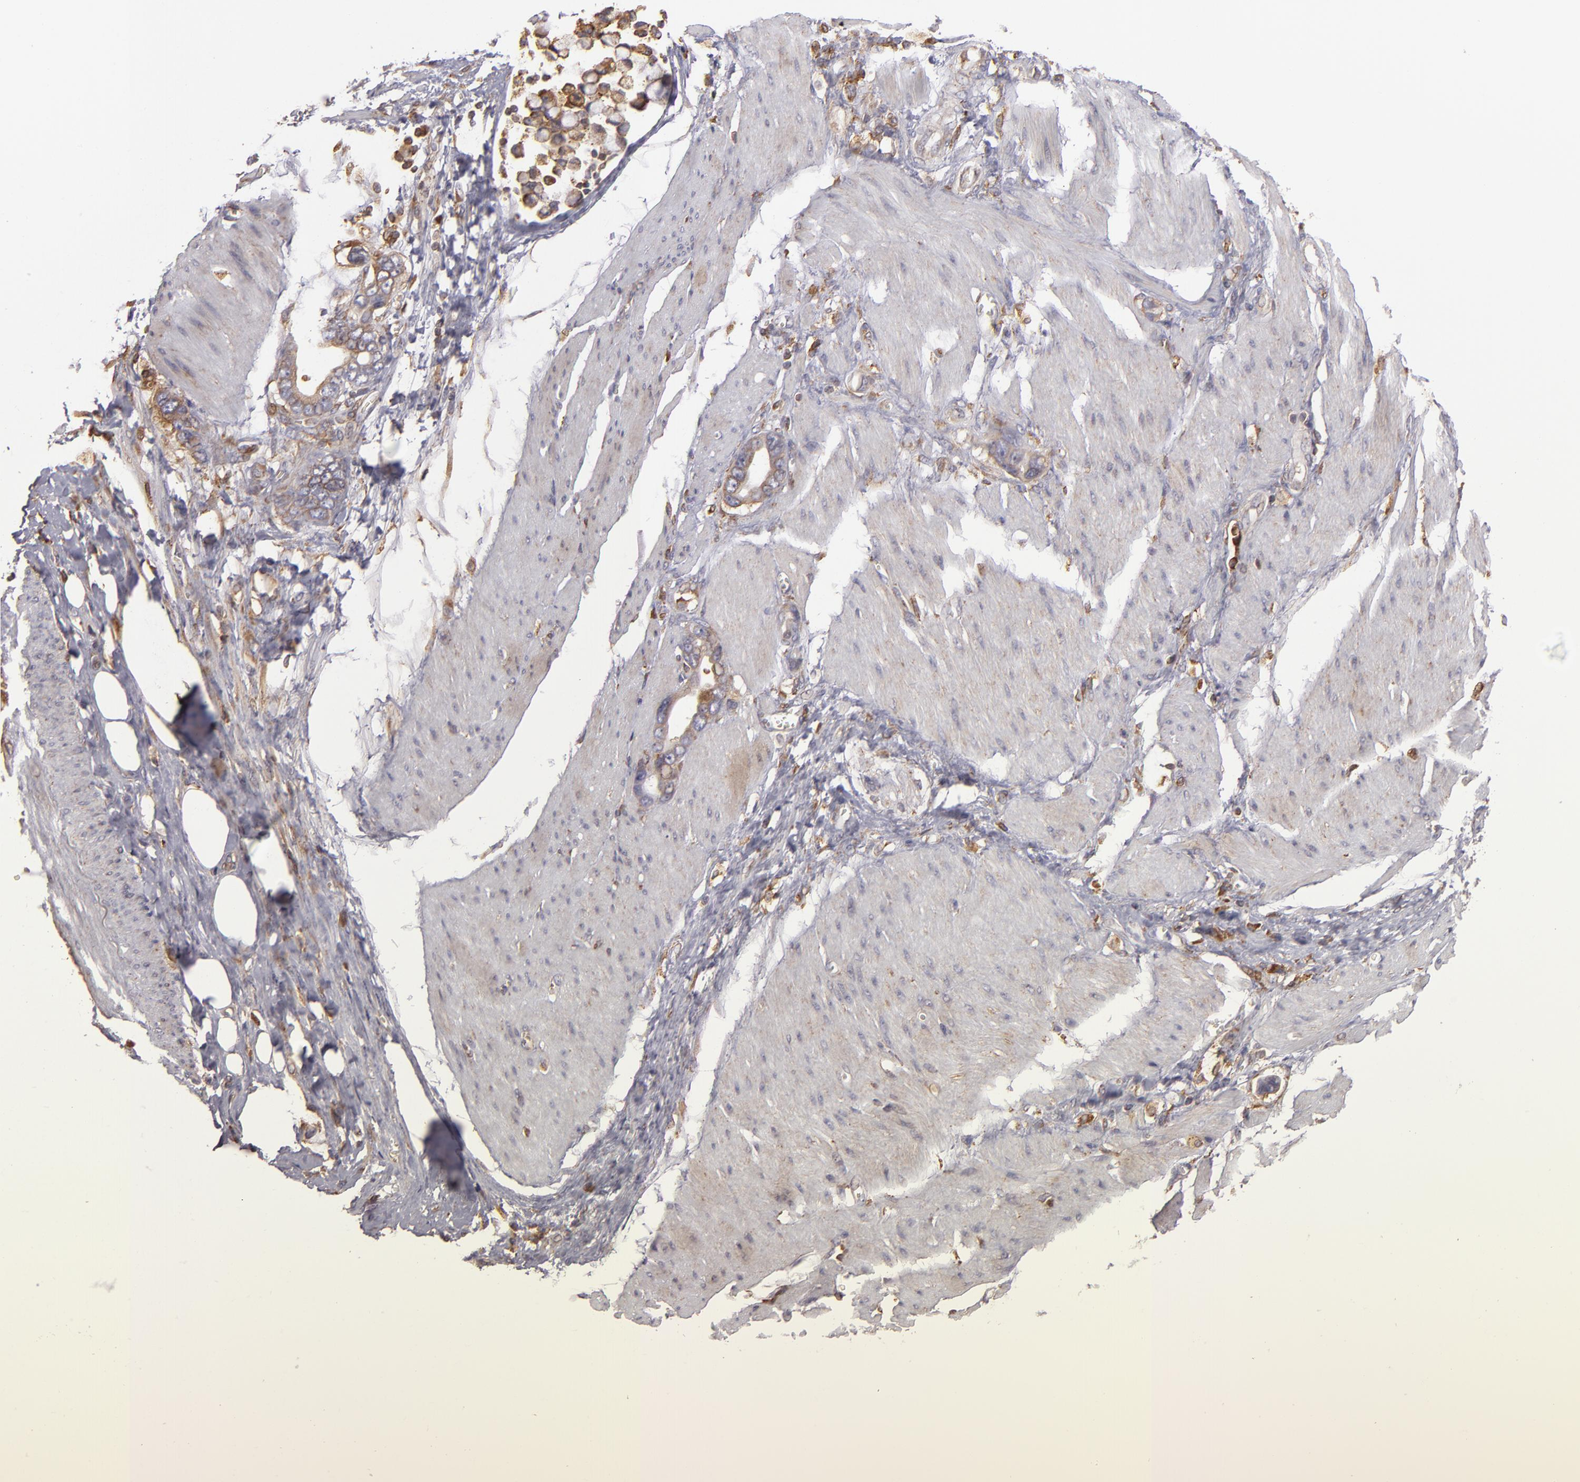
{"staining": {"intensity": "moderate", "quantity": ">75%", "location": "cytoplasmic/membranous"}, "tissue": "stomach cancer", "cell_type": "Tumor cells", "image_type": "cancer", "snomed": [{"axis": "morphology", "description": "Adenocarcinoma, NOS"}, {"axis": "topography", "description": "Stomach"}], "caption": "Stomach cancer (adenocarcinoma) stained with a brown dye demonstrates moderate cytoplasmic/membranous positive staining in approximately >75% of tumor cells.", "gene": "CFB", "patient": {"sex": "male", "age": 78}}